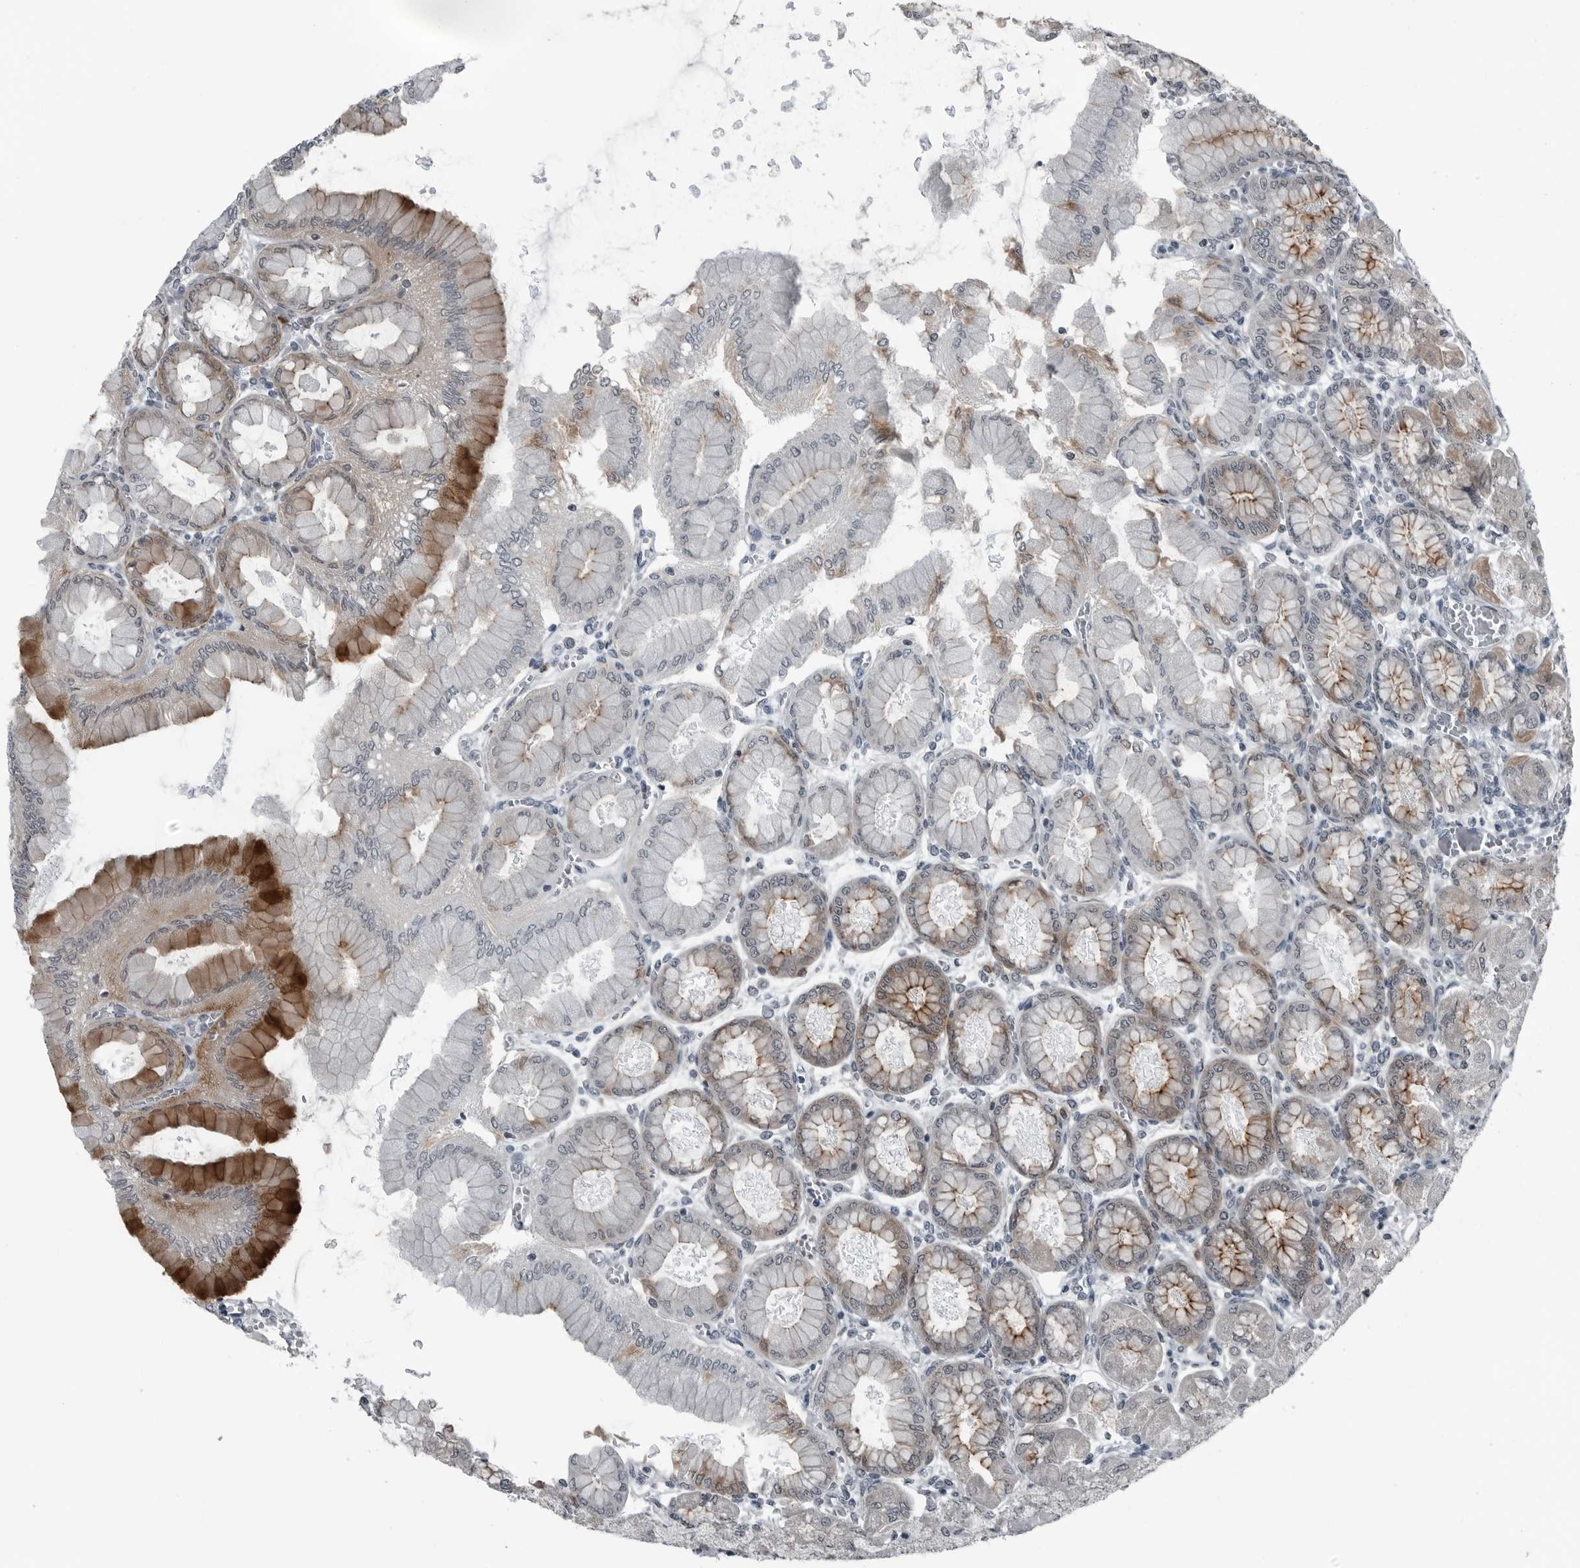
{"staining": {"intensity": "strong", "quantity": "25%-75%", "location": "cytoplasmic/membranous"}, "tissue": "stomach", "cell_type": "Glandular cells", "image_type": "normal", "snomed": [{"axis": "morphology", "description": "Normal tissue, NOS"}, {"axis": "topography", "description": "Stomach, upper"}], "caption": "Protein analysis of benign stomach shows strong cytoplasmic/membranous staining in approximately 25%-75% of glandular cells.", "gene": "GAK", "patient": {"sex": "female", "age": 56}}